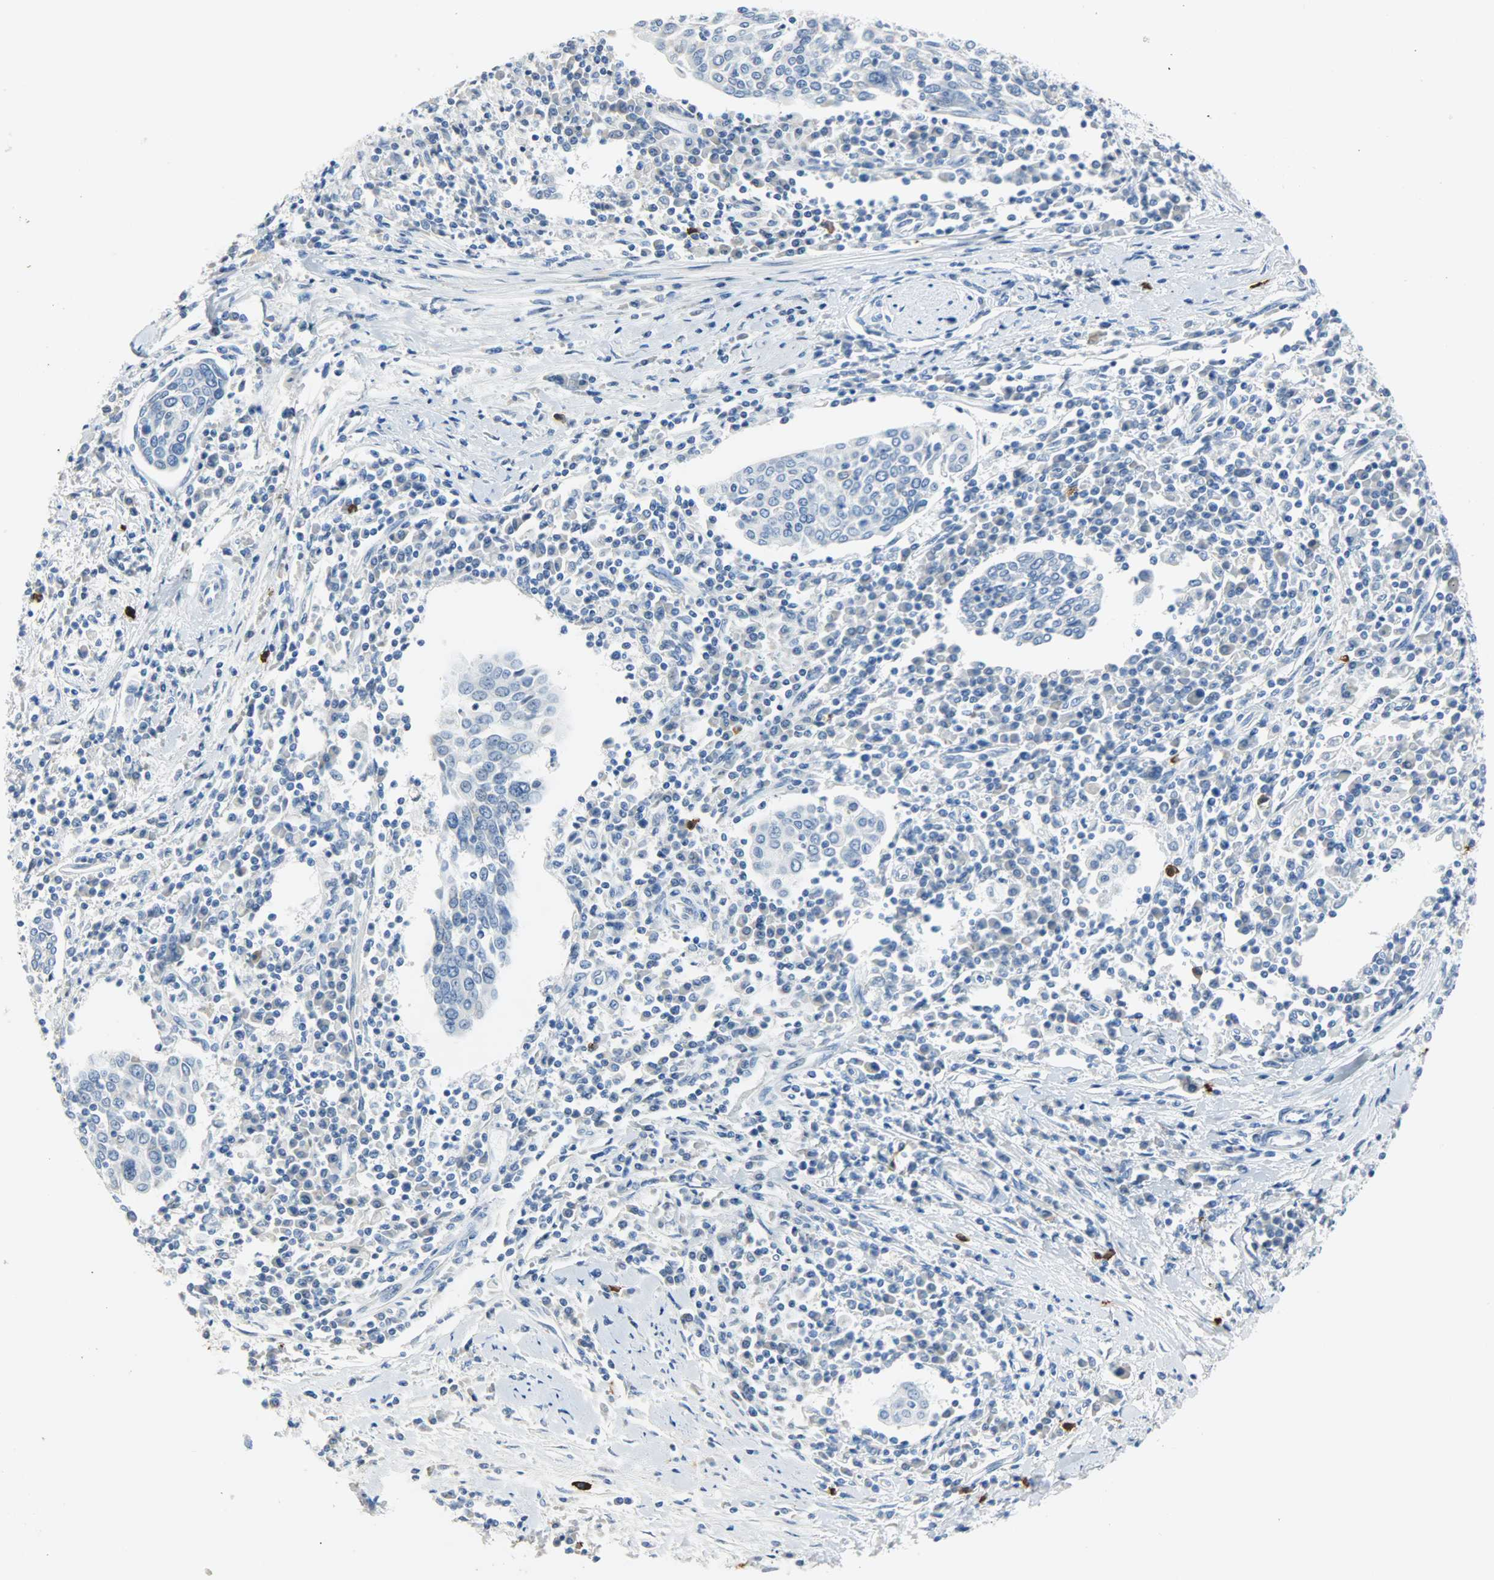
{"staining": {"intensity": "negative", "quantity": "none", "location": "none"}, "tissue": "cervical cancer", "cell_type": "Tumor cells", "image_type": "cancer", "snomed": [{"axis": "morphology", "description": "Squamous cell carcinoma, NOS"}, {"axis": "topography", "description": "Cervix"}], "caption": "Immunohistochemical staining of human cervical squamous cell carcinoma reveals no significant staining in tumor cells. Nuclei are stained in blue.", "gene": "CEBPE", "patient": {"sex": "female", "age": 40}}